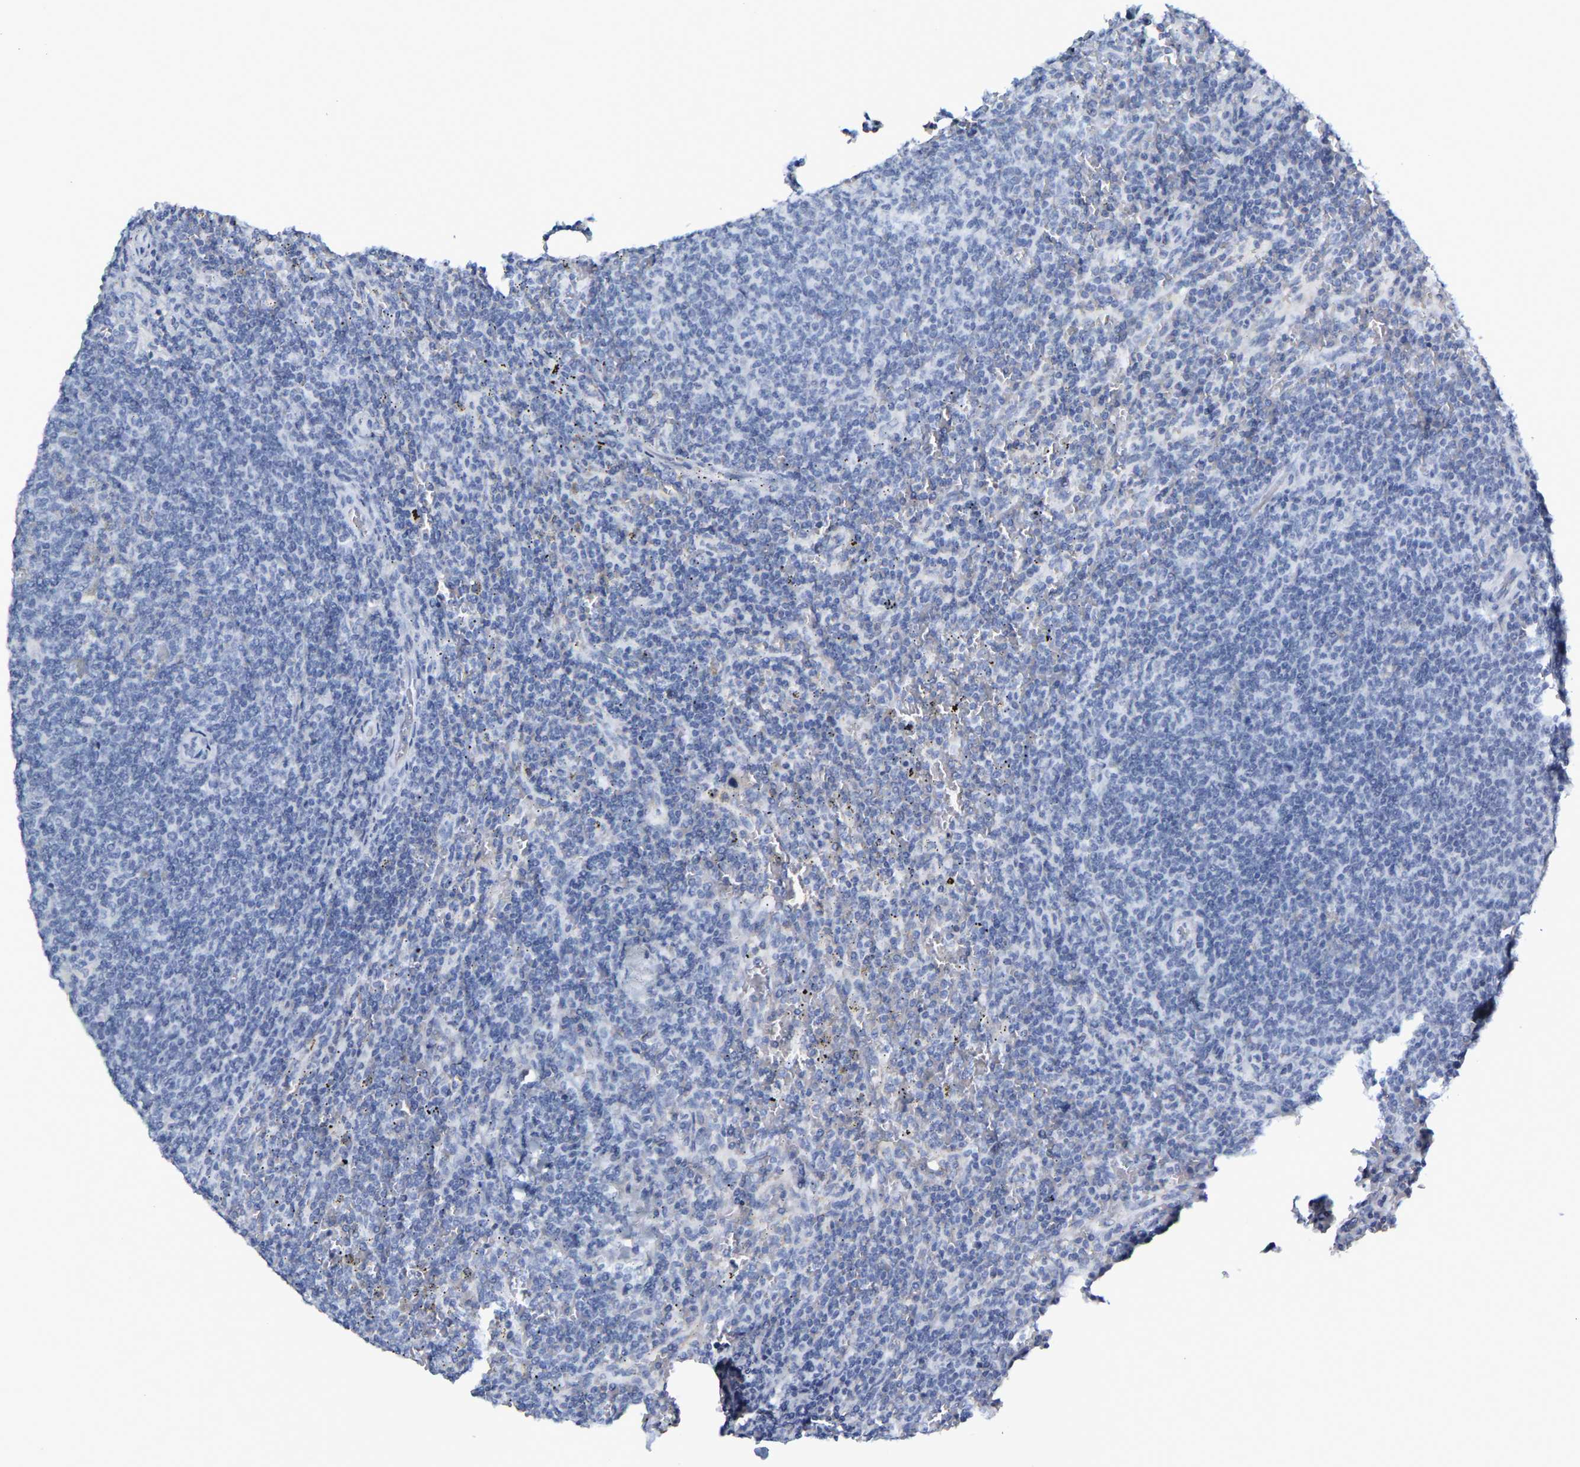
{"staining": {"intensity": "negative", "quantity": "none", "location": "none"}, "tissue": "lymphoma", "cell_type": "Tumor cells", "image_type": "cancer", "snomed": [{"axis": "morphology", "description": "Malignant lymphoma, non-Hodgkin's type, Low grade"}, {"axis": "topography", "description": "Spleen"}], "caption": "Lymphoma stained for a protein using immunohistochemistry (IHC) demonstrates no positivity tumor cells.", "gene": "GNAS", "patient": {"sex": "female", "age": 50}}